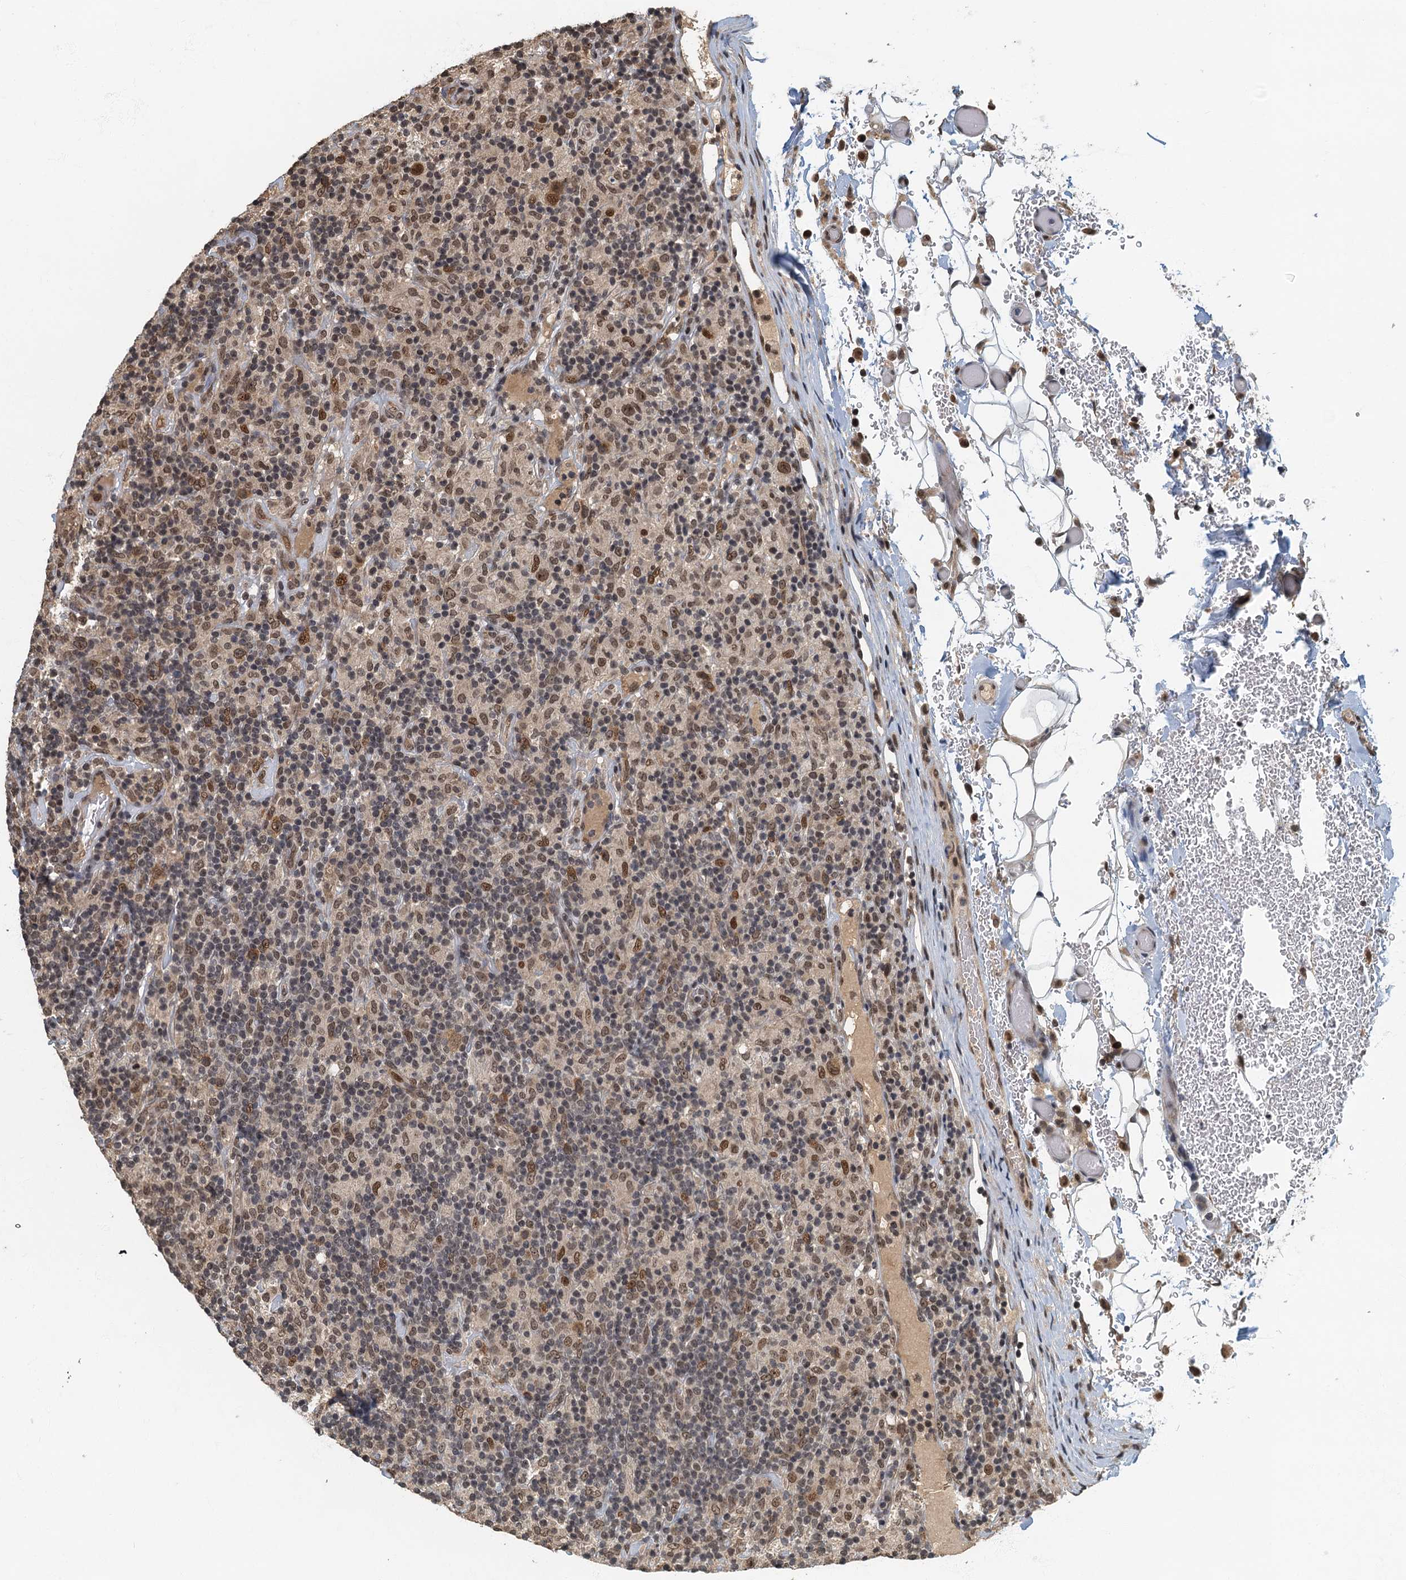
{"staining": {"intensity": "moderate", "quantity": ">75%", "location": "nuclear"}, "tissue": "lymphoma", "cell_type": "Tumor cells", "image_type": "cancer", "snomed": [{"axis": "morphology", "description": "Hodgkin's disease, NOS"}, {"axis": "topography", "description": "Lymph node"}], "caption": "Immunohistochemistry (IHC) of human lymphoma shows medium levels of moderate nuclear staining in about >75% of tumor cells.", "gene": "CKAP2L", "patient": {"sex": "male", "age": 70}}